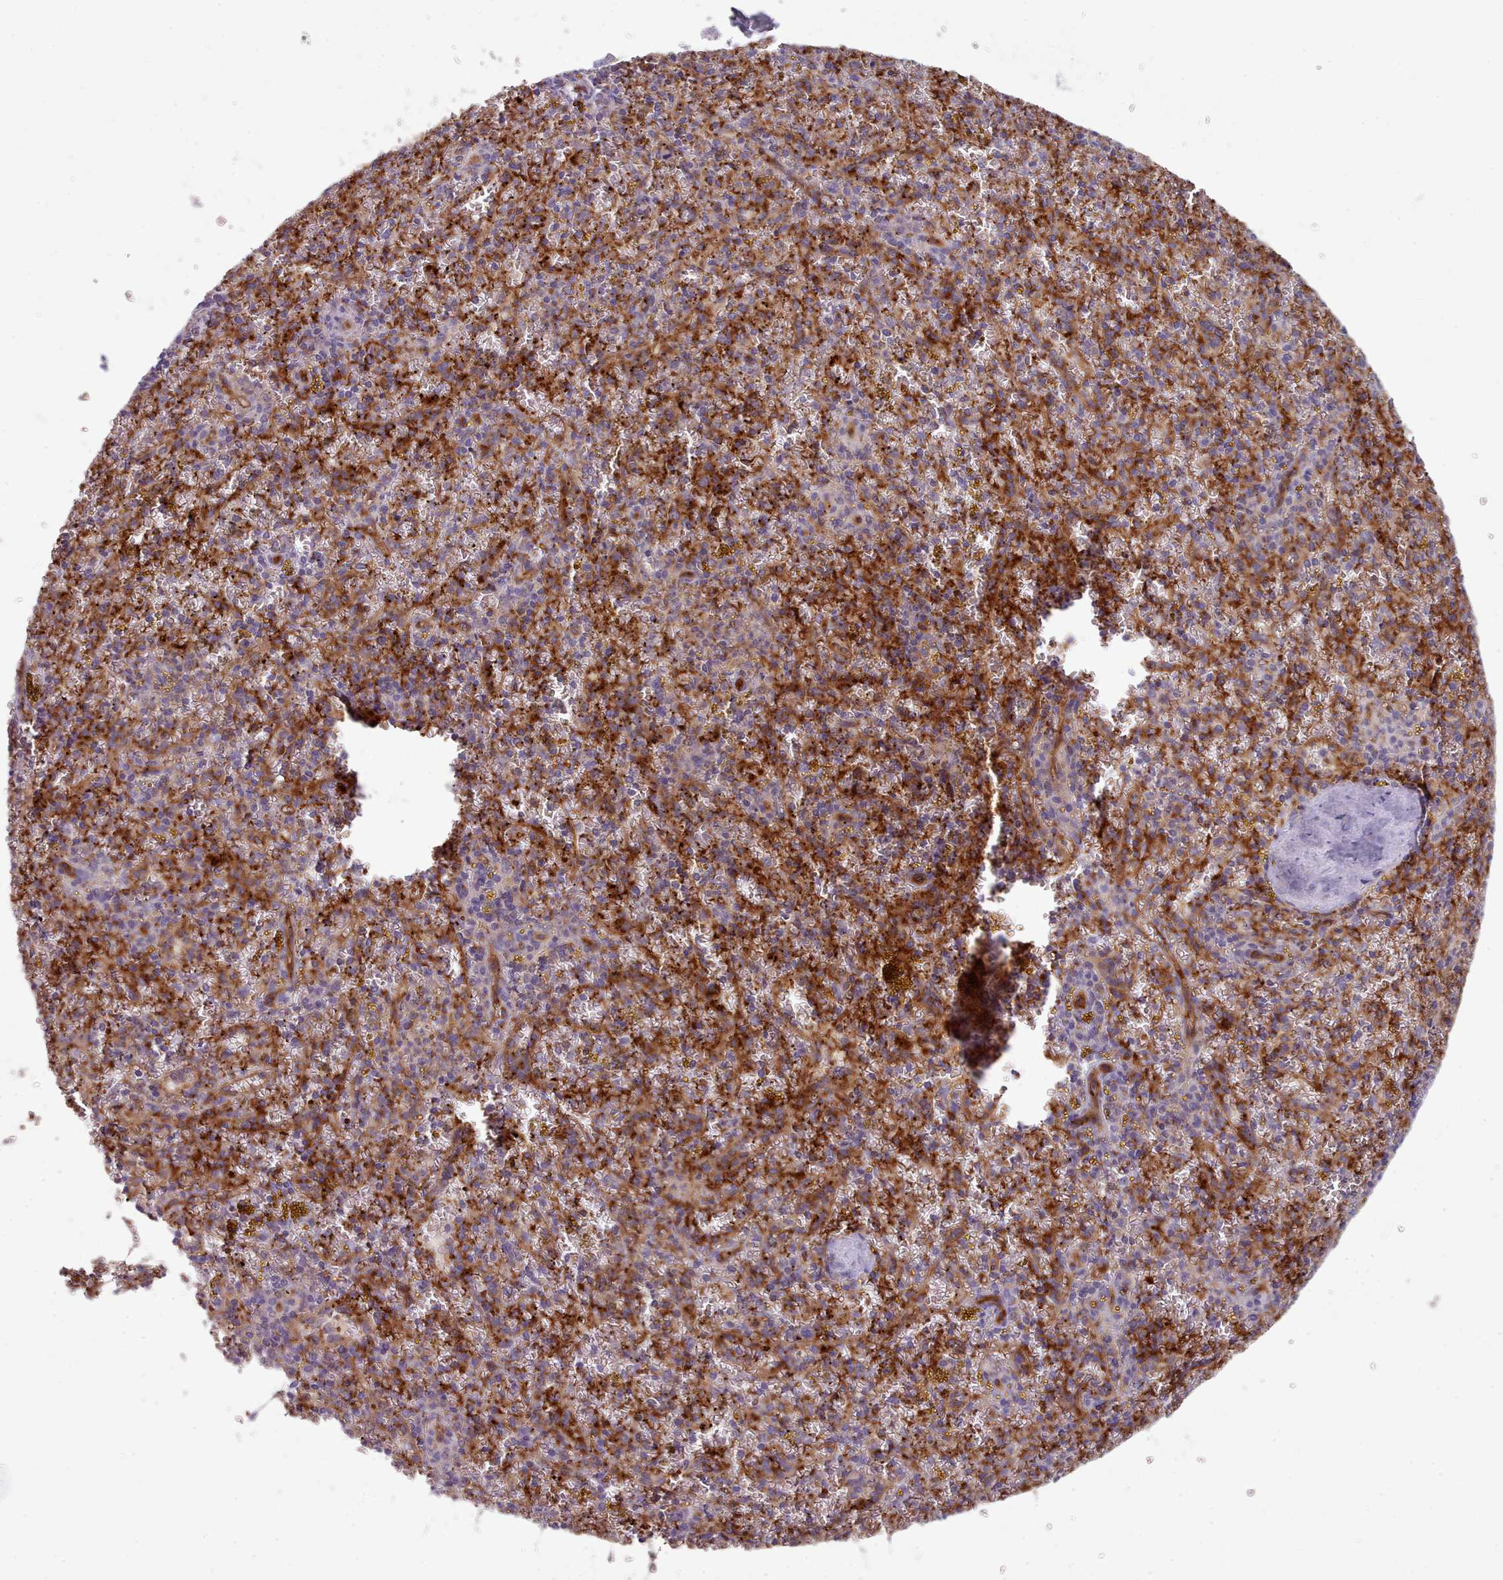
{"staining": {"intensity": "strong", "quantity": "25%-75%", "location": "cytoplasmic/membranous"}, "tissue": "spleen", "cell_type": "Cells in red pulp", "image_type": "normal", "snomed": [{"axis": "morphology", "description": "Normal tissue, NOS"}, {"axis": "topography", "description": "Spleen"}], "caption": "IHC image of unremarkable spleen: human spleen stained using immunohistochemistry shows high levels of strong protein expression localized specifically in the cytoplasmic/membranous of cells in red pulp, appearing as a cytoplasmic/membranous brown color.", "gene": "CD300LF", "patient": {"sex": "male", "age": 57}}